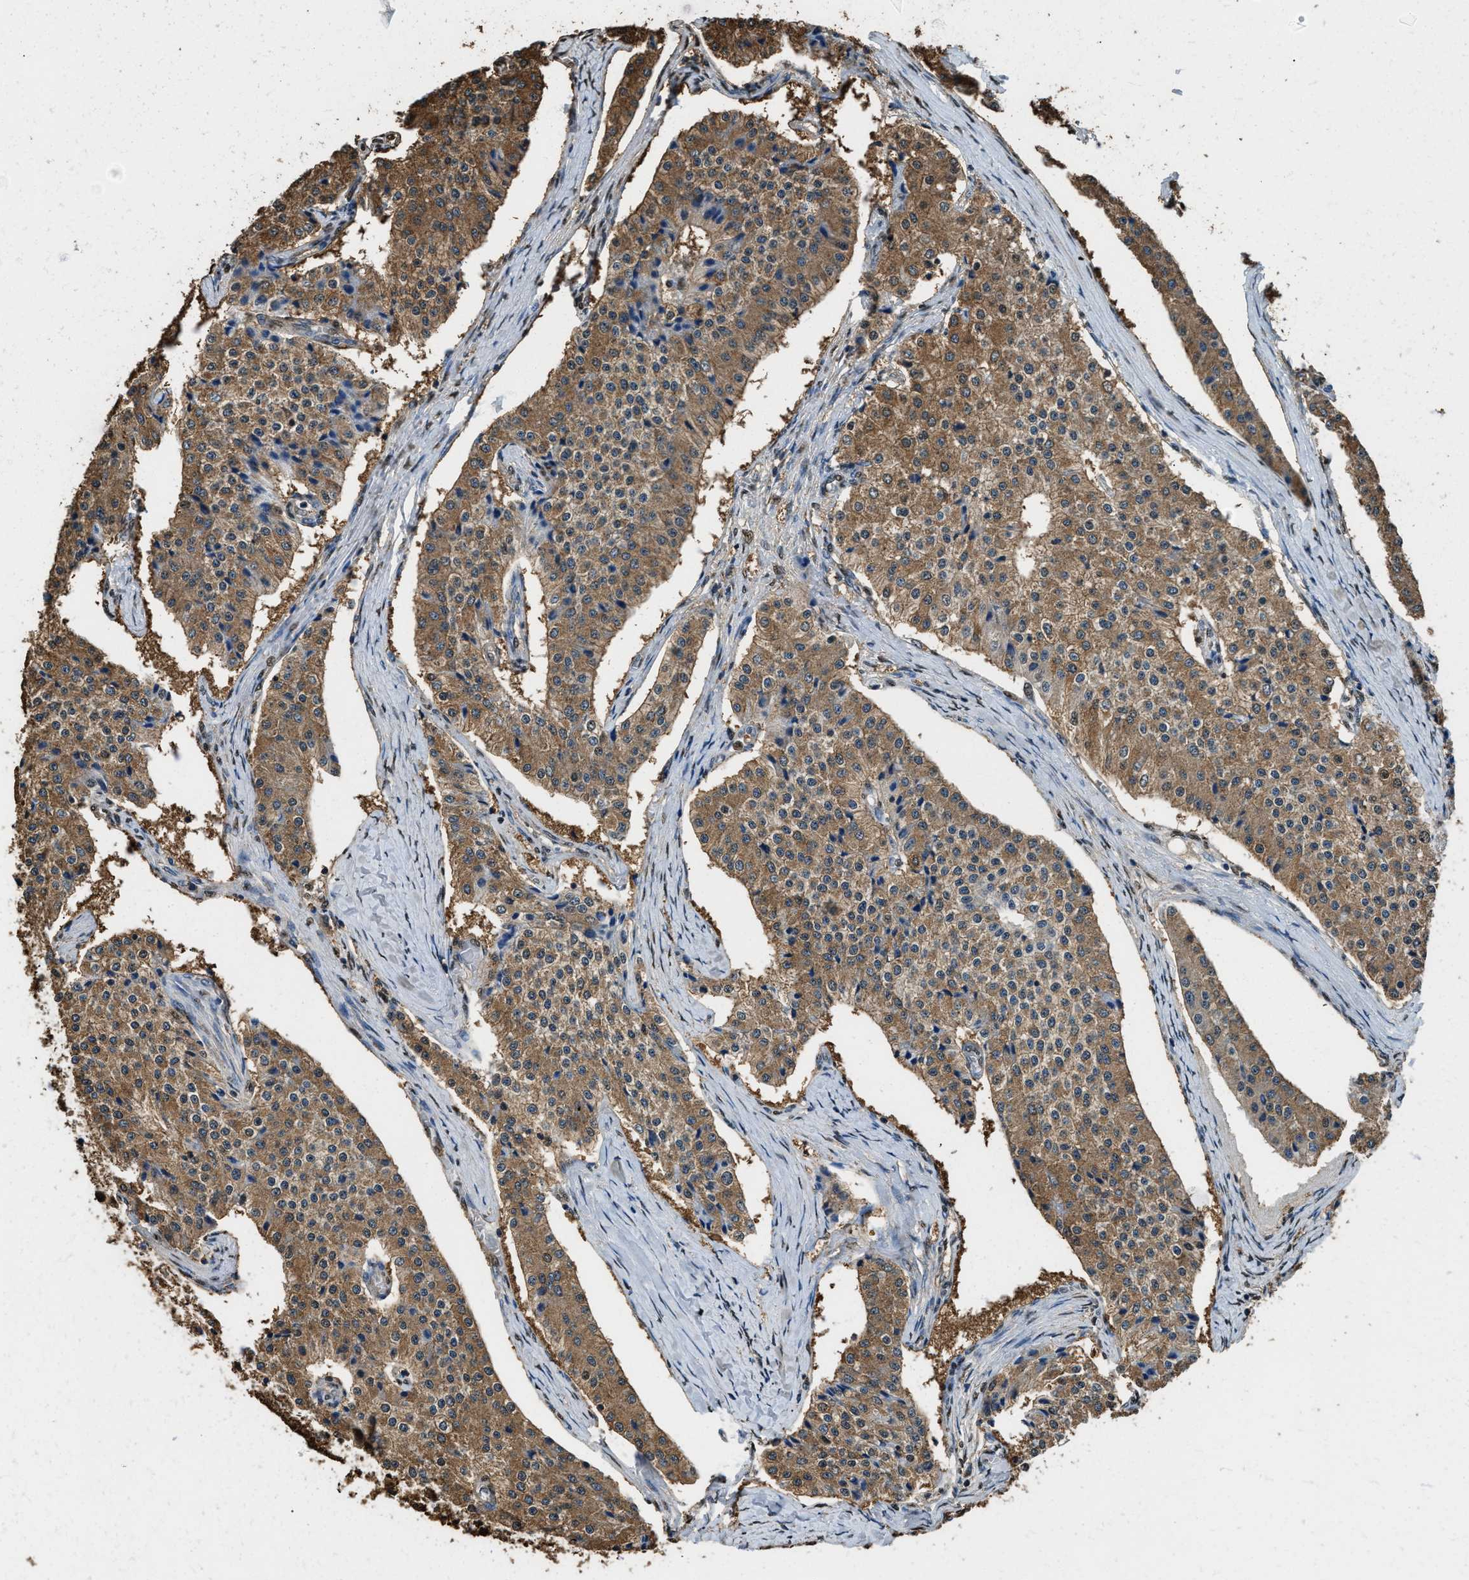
{"staining": {"intensity": "moderate", "quantity": ">75%", "location": "cytoplasmic/membranous"}, "tissue": "carcinoid", "cell_type": "Tumor cells", "image_type": "cancer", "snomed": [{"axis": "morphology", "description": "Carcinoid, malignant, NOS"}, {"axis": "topography", "description": "Colon"}], "caption": "Immunohistochemical staining of human carcinoid demonstrates medium levels of moderate cytoplasmic/membranous staining in approximately >75% of tumor cells. Ihc stains the protein of interest in brown and the nuclei are stained blue.", "gene": "GAPDH", "patient": {"sex": "female", "age": 52}}